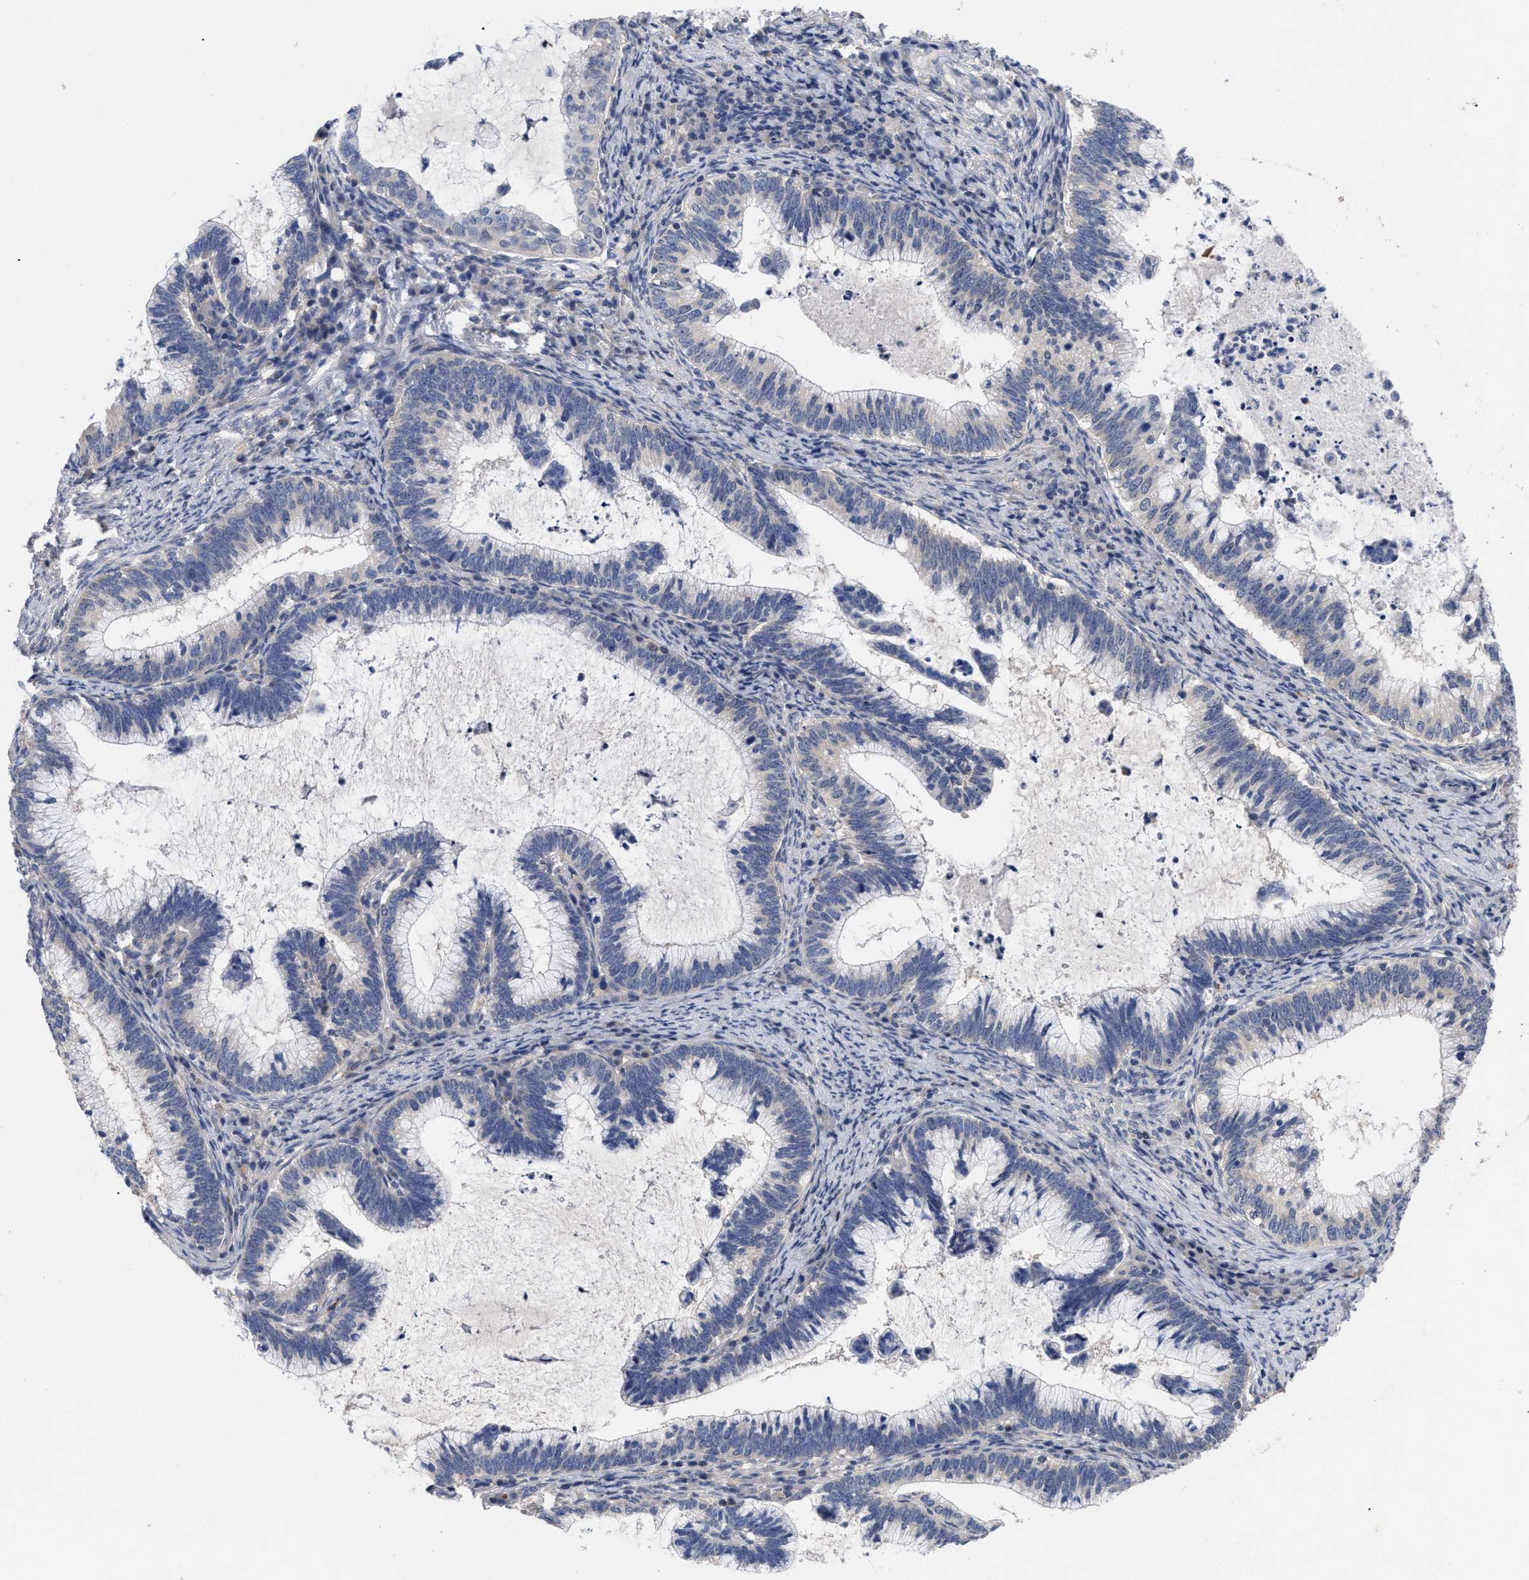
{"staining": {"intensity": "negative", "quantity": "none", "location": "none"}, "tissue": "cervical cancer", "cell_type": "Tumor cells", "image_type": "cancer", "snomed": [{"axis": "morphology", "description": "Adenocarcinoma, NOS"}, {"axis": "topography", "description": "Cervix"}], "caption": "Tumor cells show no significant protein positivity in cervical adenocarcinoma.", "gene": "CCN5", "patient": {"sex": "female", "age": 36}}